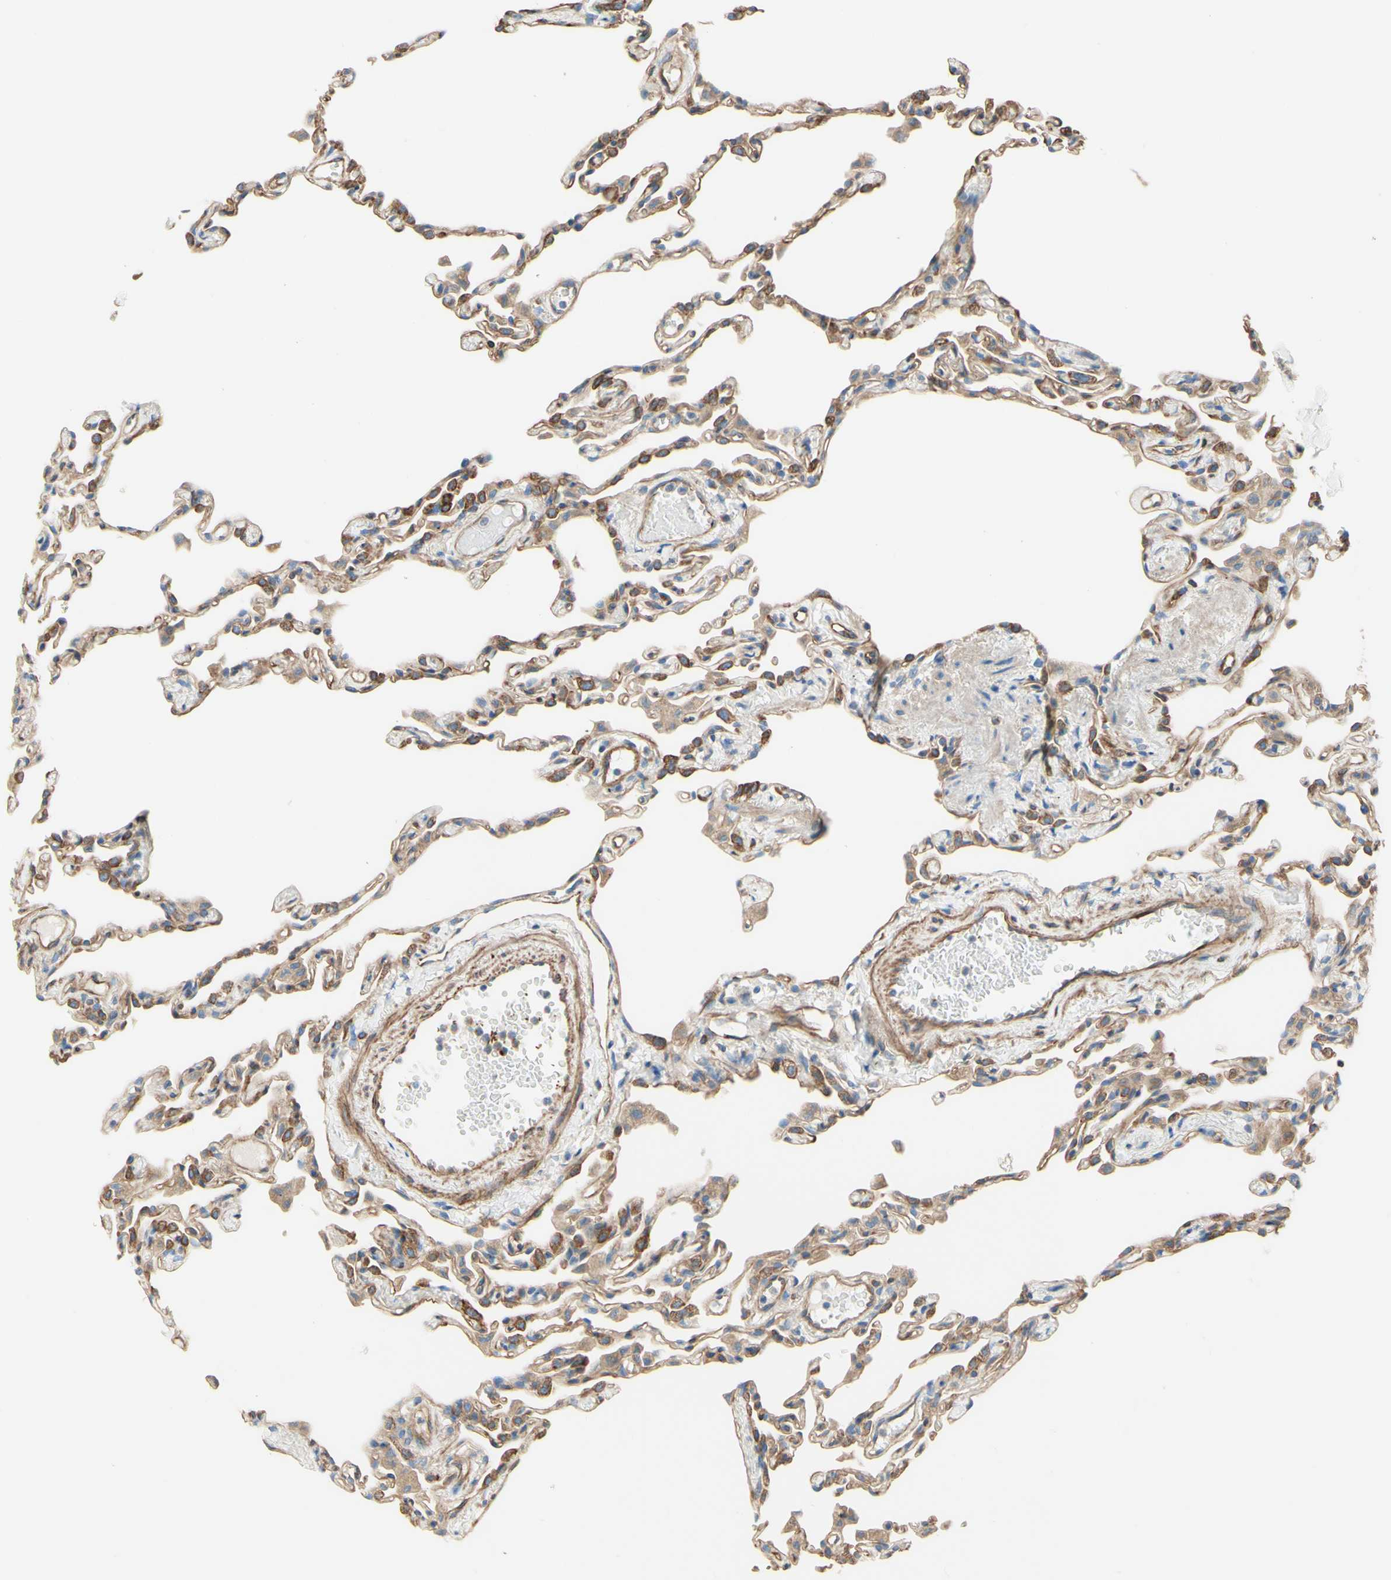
{"staining": {"intensity": "moderate", "quantity": ">75%", "location": "cytoplasmic/membranous"}, "tissue": "lung", "cell_type": "Alveolar cells", "image_type": "normal", "snomed": [{"axis": "morphology", "description": "Normal tissue, NOS"}, {"axis": "topography", "description": "Lung"}], "caption": "The micrograph demonstrates immunohistochemical staining of normal lung. There is moderate cytoplasmic/membranous staining is identified in about >75% of alveolar cells. (brown staining indicates protein expression, while blue staining denotes nuclei).", "gene": "ENDOD1", "patient": {"sex": "female", "age": 49}}